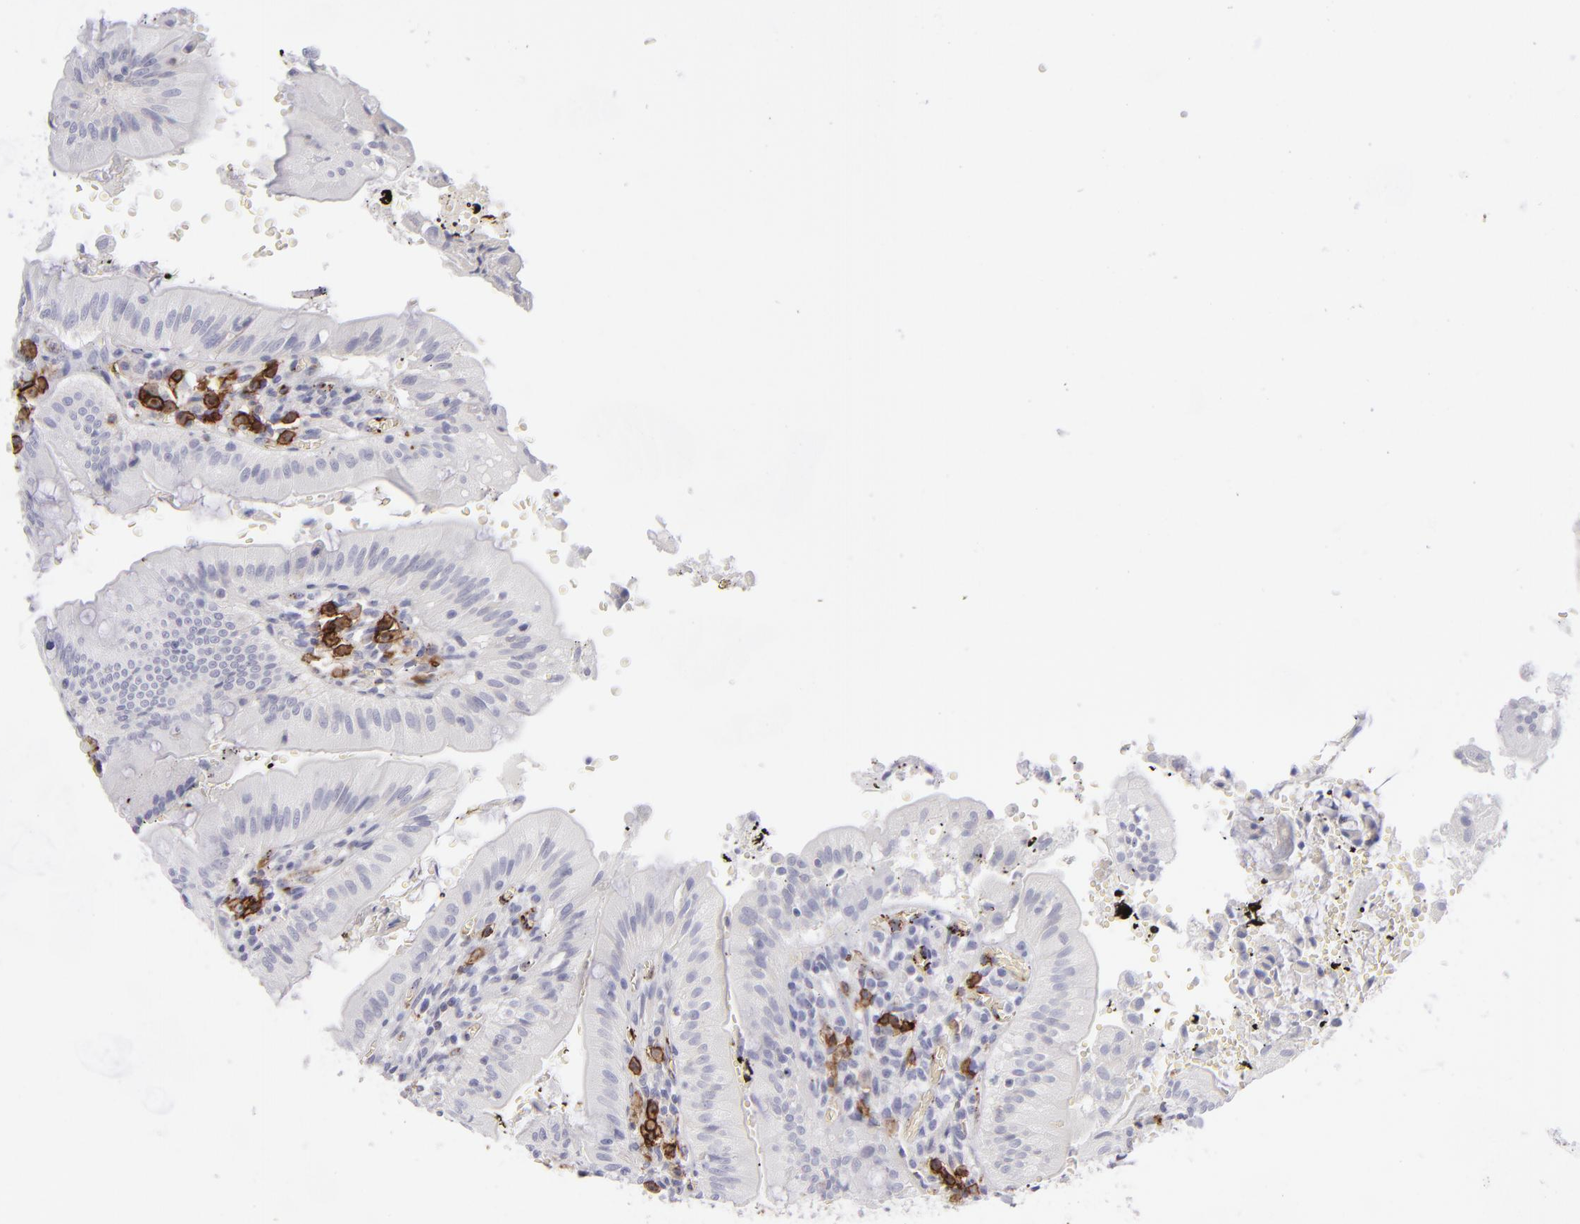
{"staining": {"intensity": "negative", "quantity": "none", "location": "none"}, "tissue": "small intestine", "cell_type": "Glandular cells", "image_type": "normal", "snomed": [{"axis": "morphology", "description": "Normal tissue, NOS"}, {"axis": "topography", "description": "Small intestine"}], "caption": "The immunohistochemistry (IHC) photomicrograph has no significant positivity in glandular cells of small intestine. (Brightfield microscopy of DAB (3,3'-diaminobenzidine) immunohistochemistry (IHC) at high magnification).", "gene": "CD27", "patient": {"sex": "male", "age": 71}}